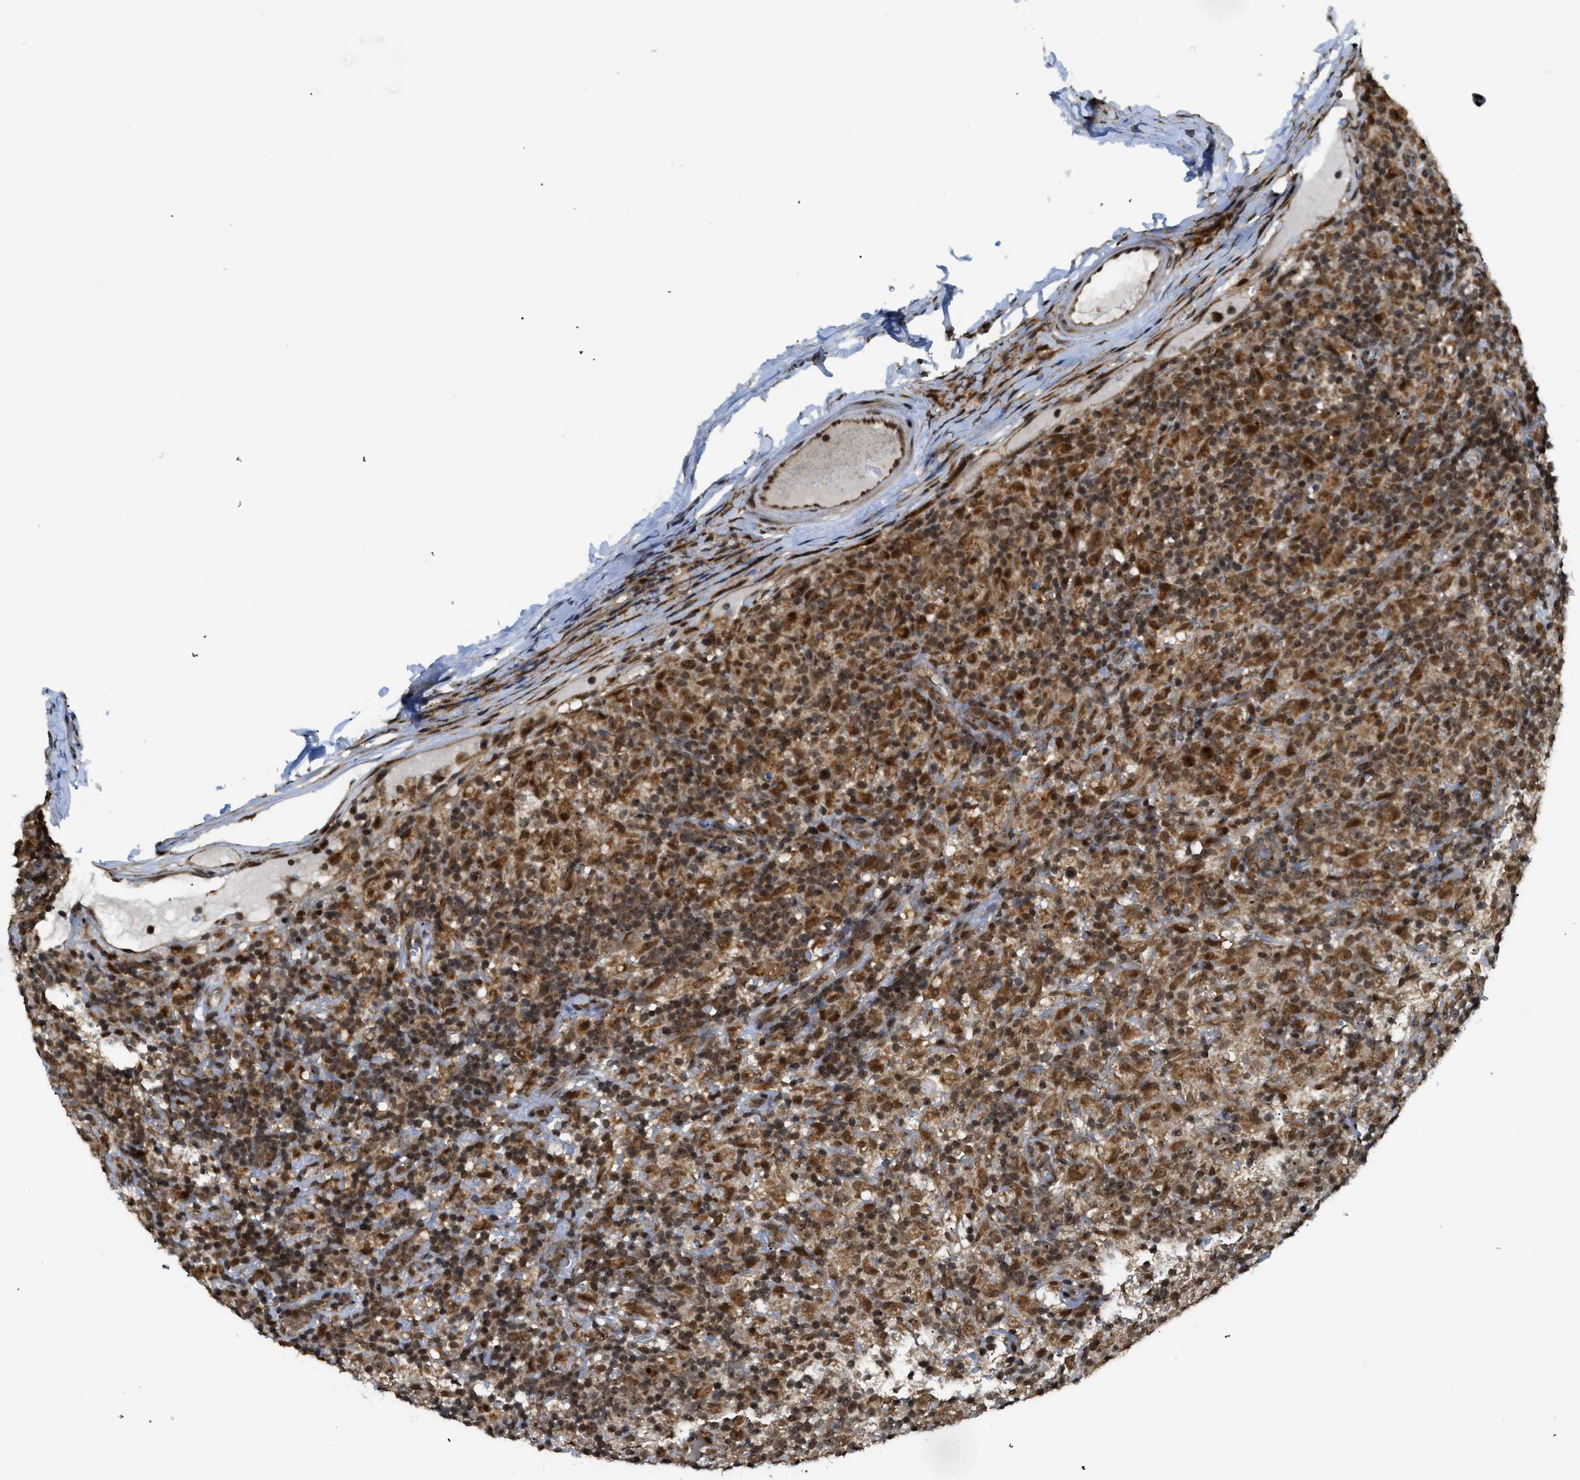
{"staining": {"intensity": "moderate", "quantity": ">75%", "location": "nuclear"}, "tissue": "lymphoma", "cell_type": "Tumor cells", "image_type": "cancer", "snomed": [{"axis": "morphology", "description": "Hodgkin's disease, NOS"}, {"axis": "topography", "description": "Lymph node"}], "caption": "Immunohistochemistry (IHC) histopathology image of neoplastic tissue: lymphoma stained using immunohistochemistry shows medium levels of moderate protein expression localized specifically in the nuclear of tumor cells, appearing as a nuclear brown color.", "gene": "TACC1", "patient": {"sex": "male", "age": 70}}